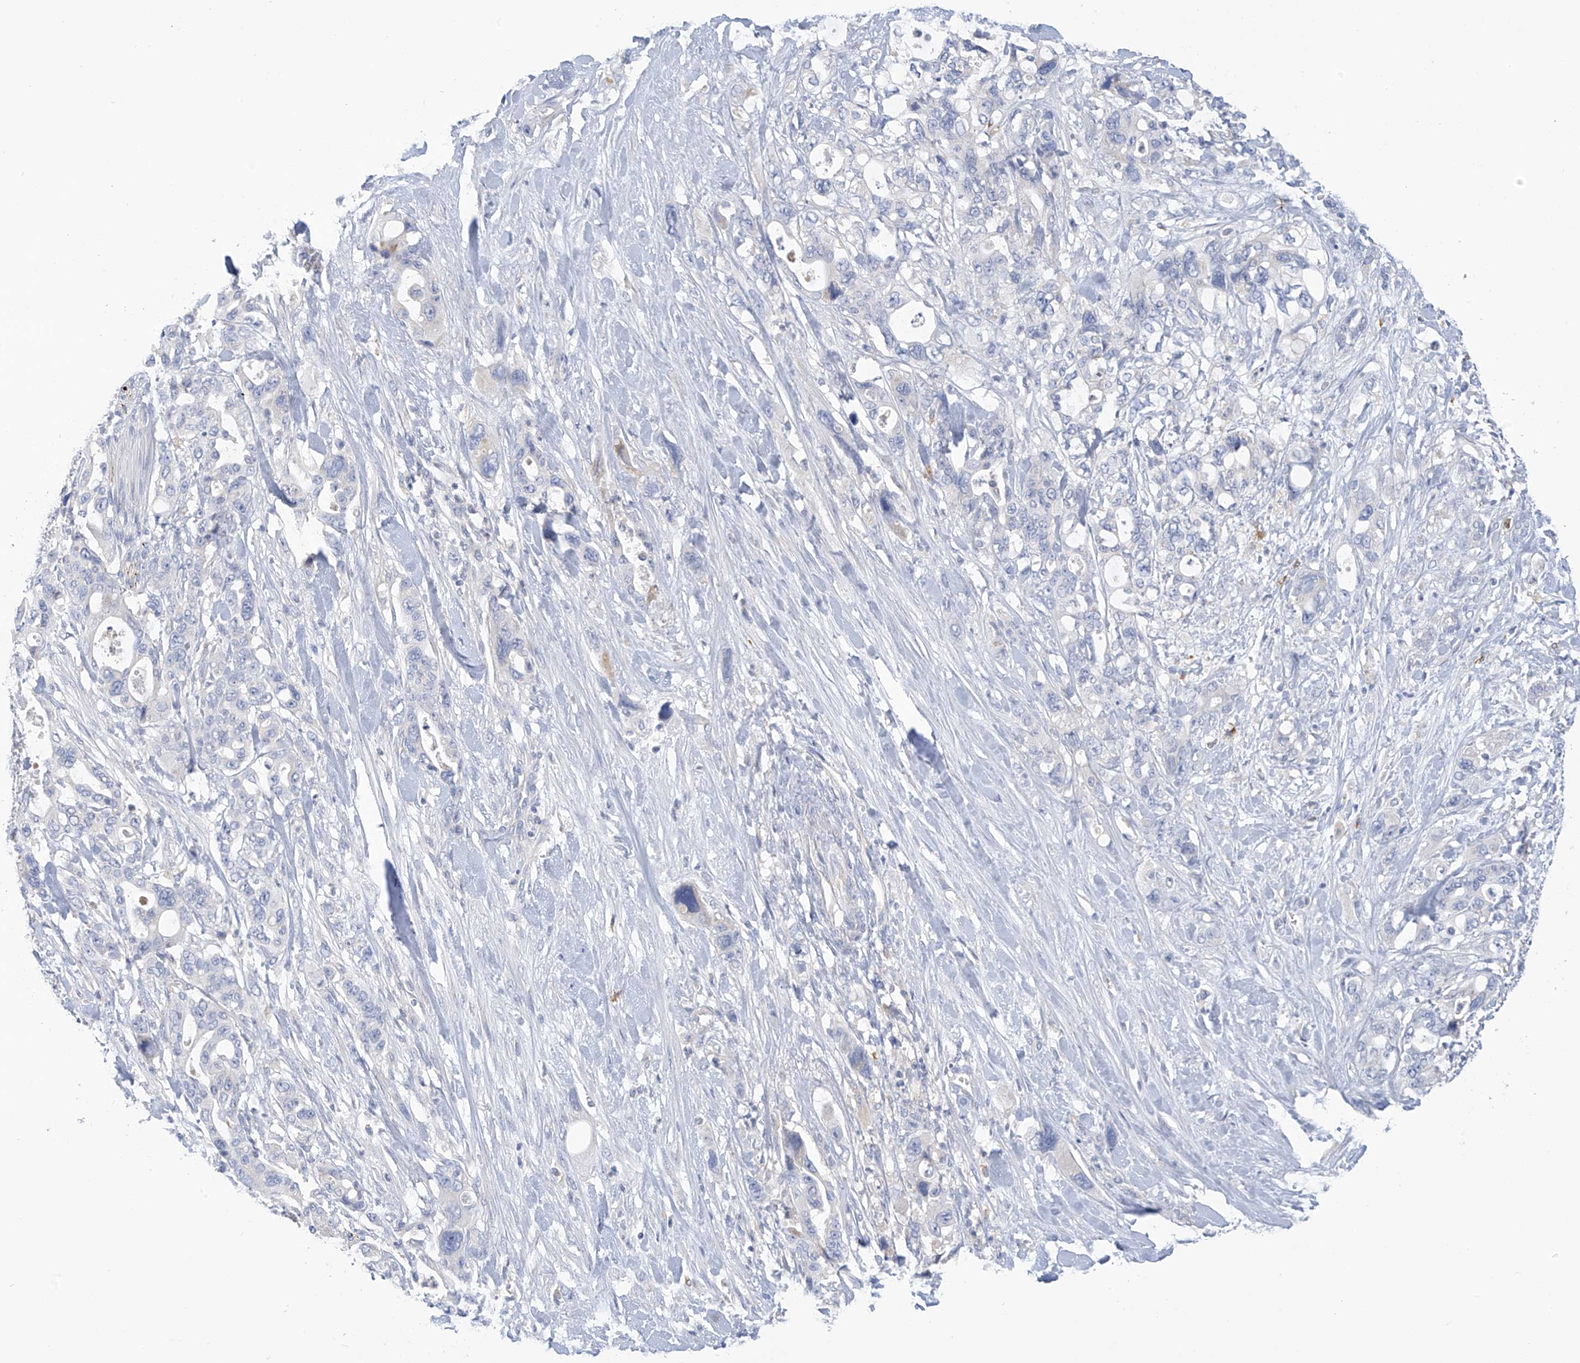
{"staining": {"intensity": "negative", "quantity": "none", "location": "none"}, "tissue": "pancreatic cancer", "cell_type": "Tumor cells", "image_type": "cancer", "snomed": [{"axis": "morphology", "description": "Adenocarcinoma, NOS"}, {"axis": "topography", "description": "Pancreas"}], "caption": "A high-resolution micrograph shows immunohistochemistry staining of pancreatic cancer, which shows no significant expression in tumor cells. (DAB immunohistochemistry, high magnification).", "gene": "SLC6A12", "patient": {"sex": "male", "age": 46}}